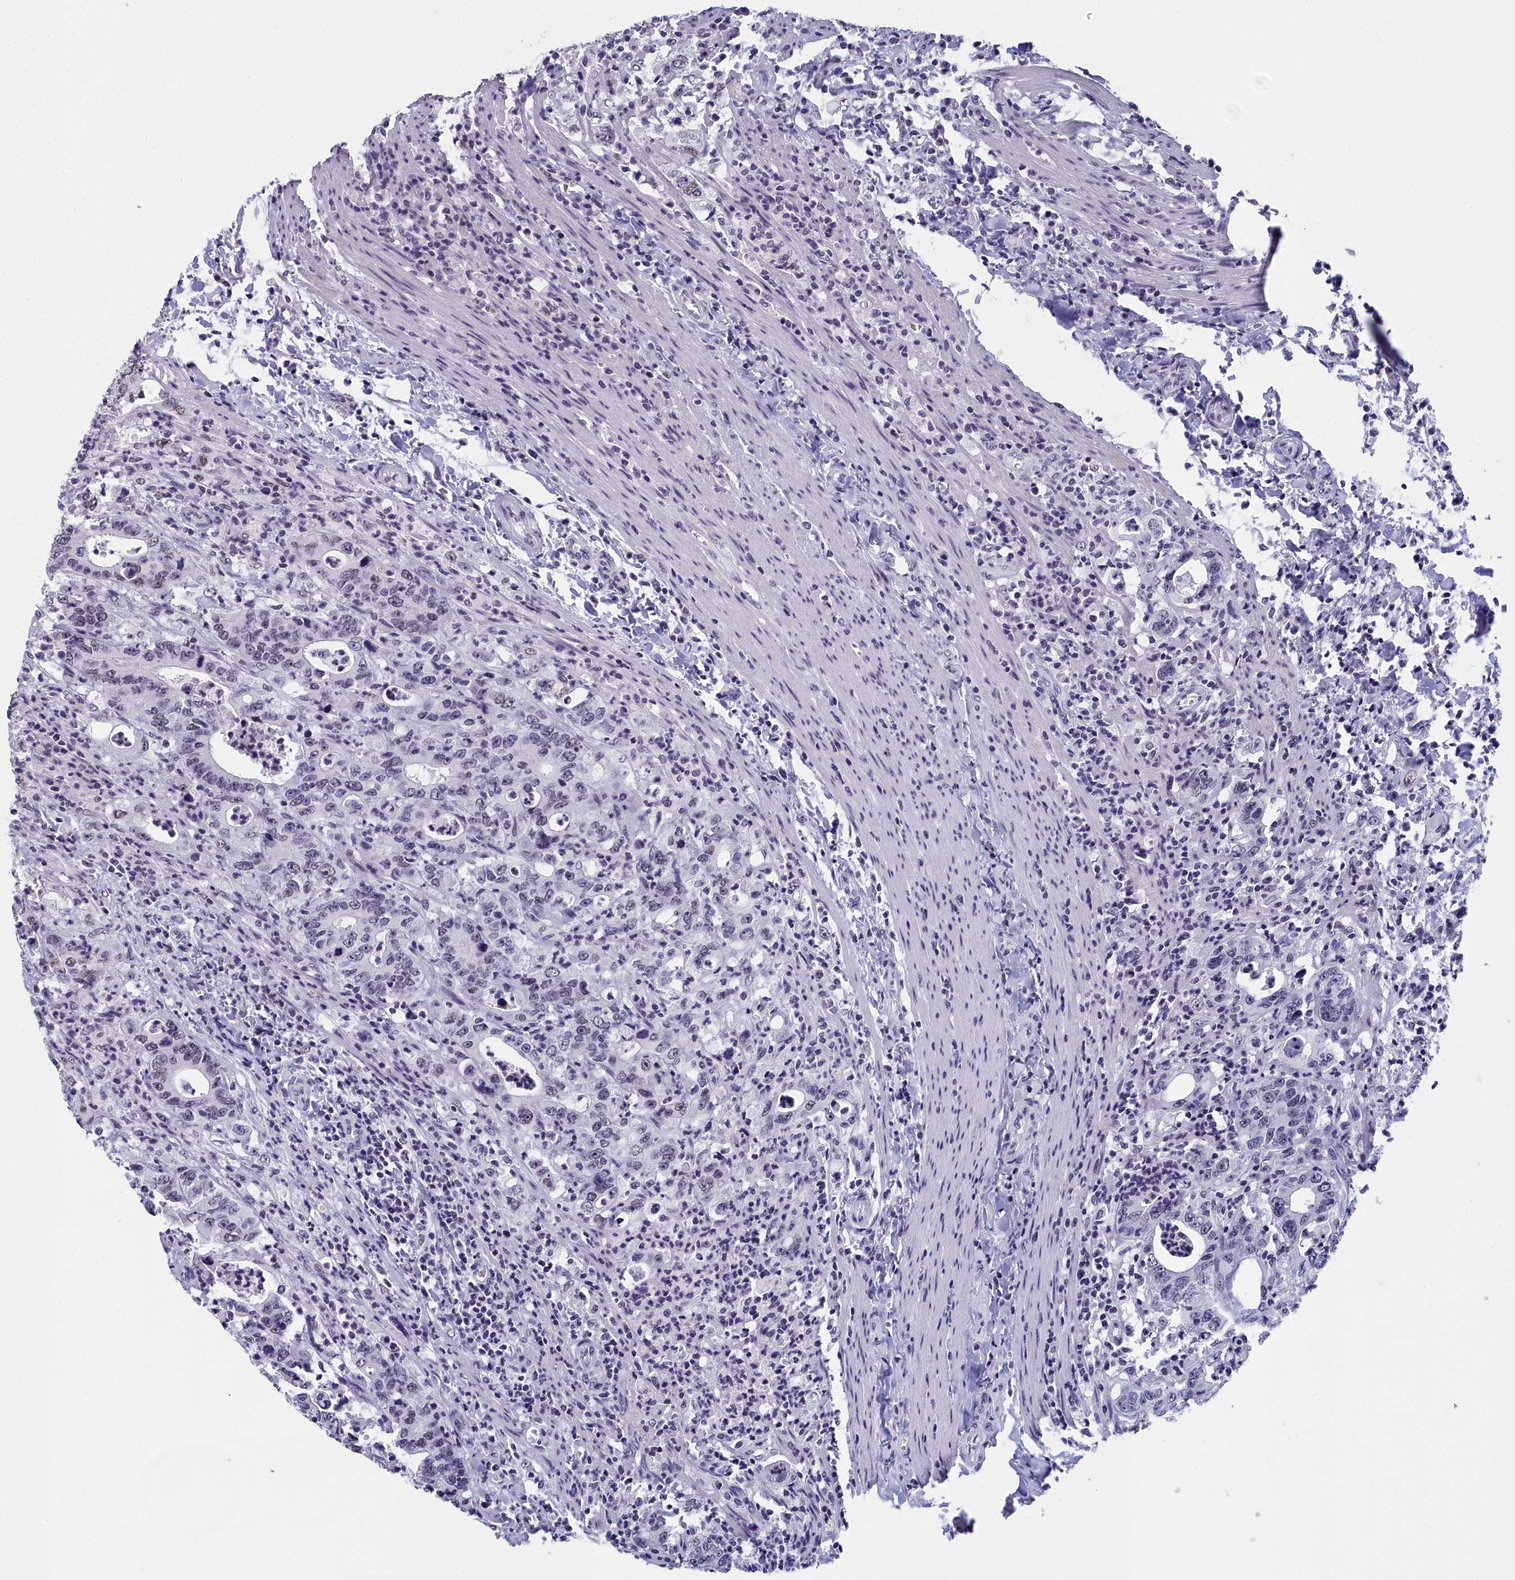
{"staining": {"intensity": "negative", "quantity": "none", "location": "none"}, "tissue": "colorectal cancer", "cell_type": "Tumor cells", "image_type": "cancer", "snomed": [{"axis": "morphology", "description": "Adenocarcinoma, NOS"}, {"axis": "topography", "description": "Colon"}], "caption": "This is an immunohistochemistry histopathology image of colorectal cancer. There is no expression in tumor cells.", "gene": "CCDC97", "patient": {"sex": "female", "age": 75}}